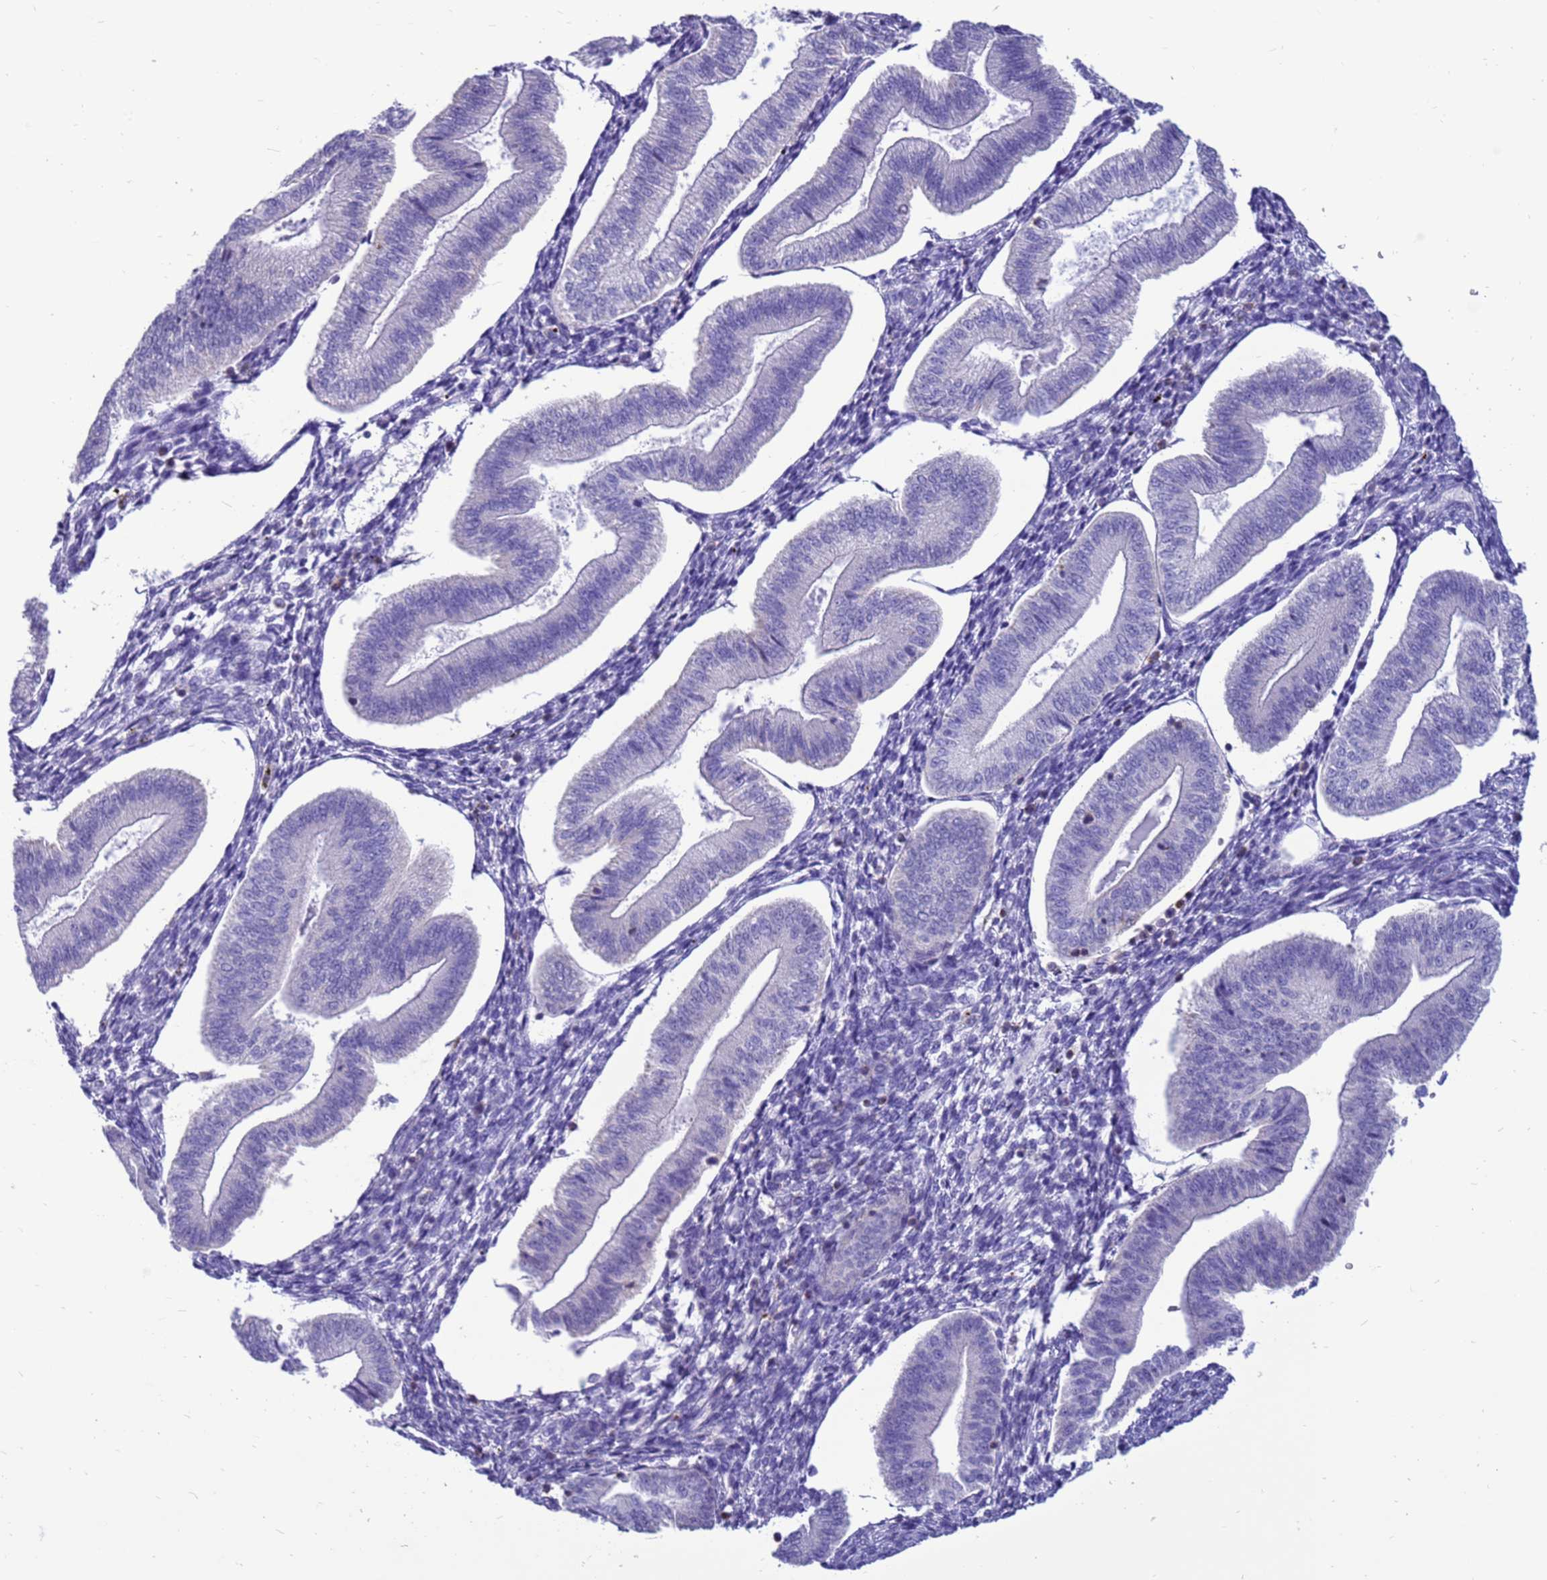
{"staining": {"intensity": "negative", "quantity": "none", "location": "none"}, "tissue": "endometrium", "cell_type": "Cells in endometrial stroma", "image_type": "normal", "snomed": [{"axis": "morphology", "description": "Normal tissue, NOS"}, {"axis": "topography", "description": "Endometrium"}], "caption": "Immunohistochemistry (IHC) of unremarkable endometrium demonstrates no staining in cells in endometrial stroma. The staining was performed using DAB (3,3'-diaminobenzidine) to visualize the protein expression in brown, while the nuclei were stained in blue with hematoxylin (Magnification: 20x).", "gene": "PDE10A", "patient": {"sex": "female", "age": 34}}